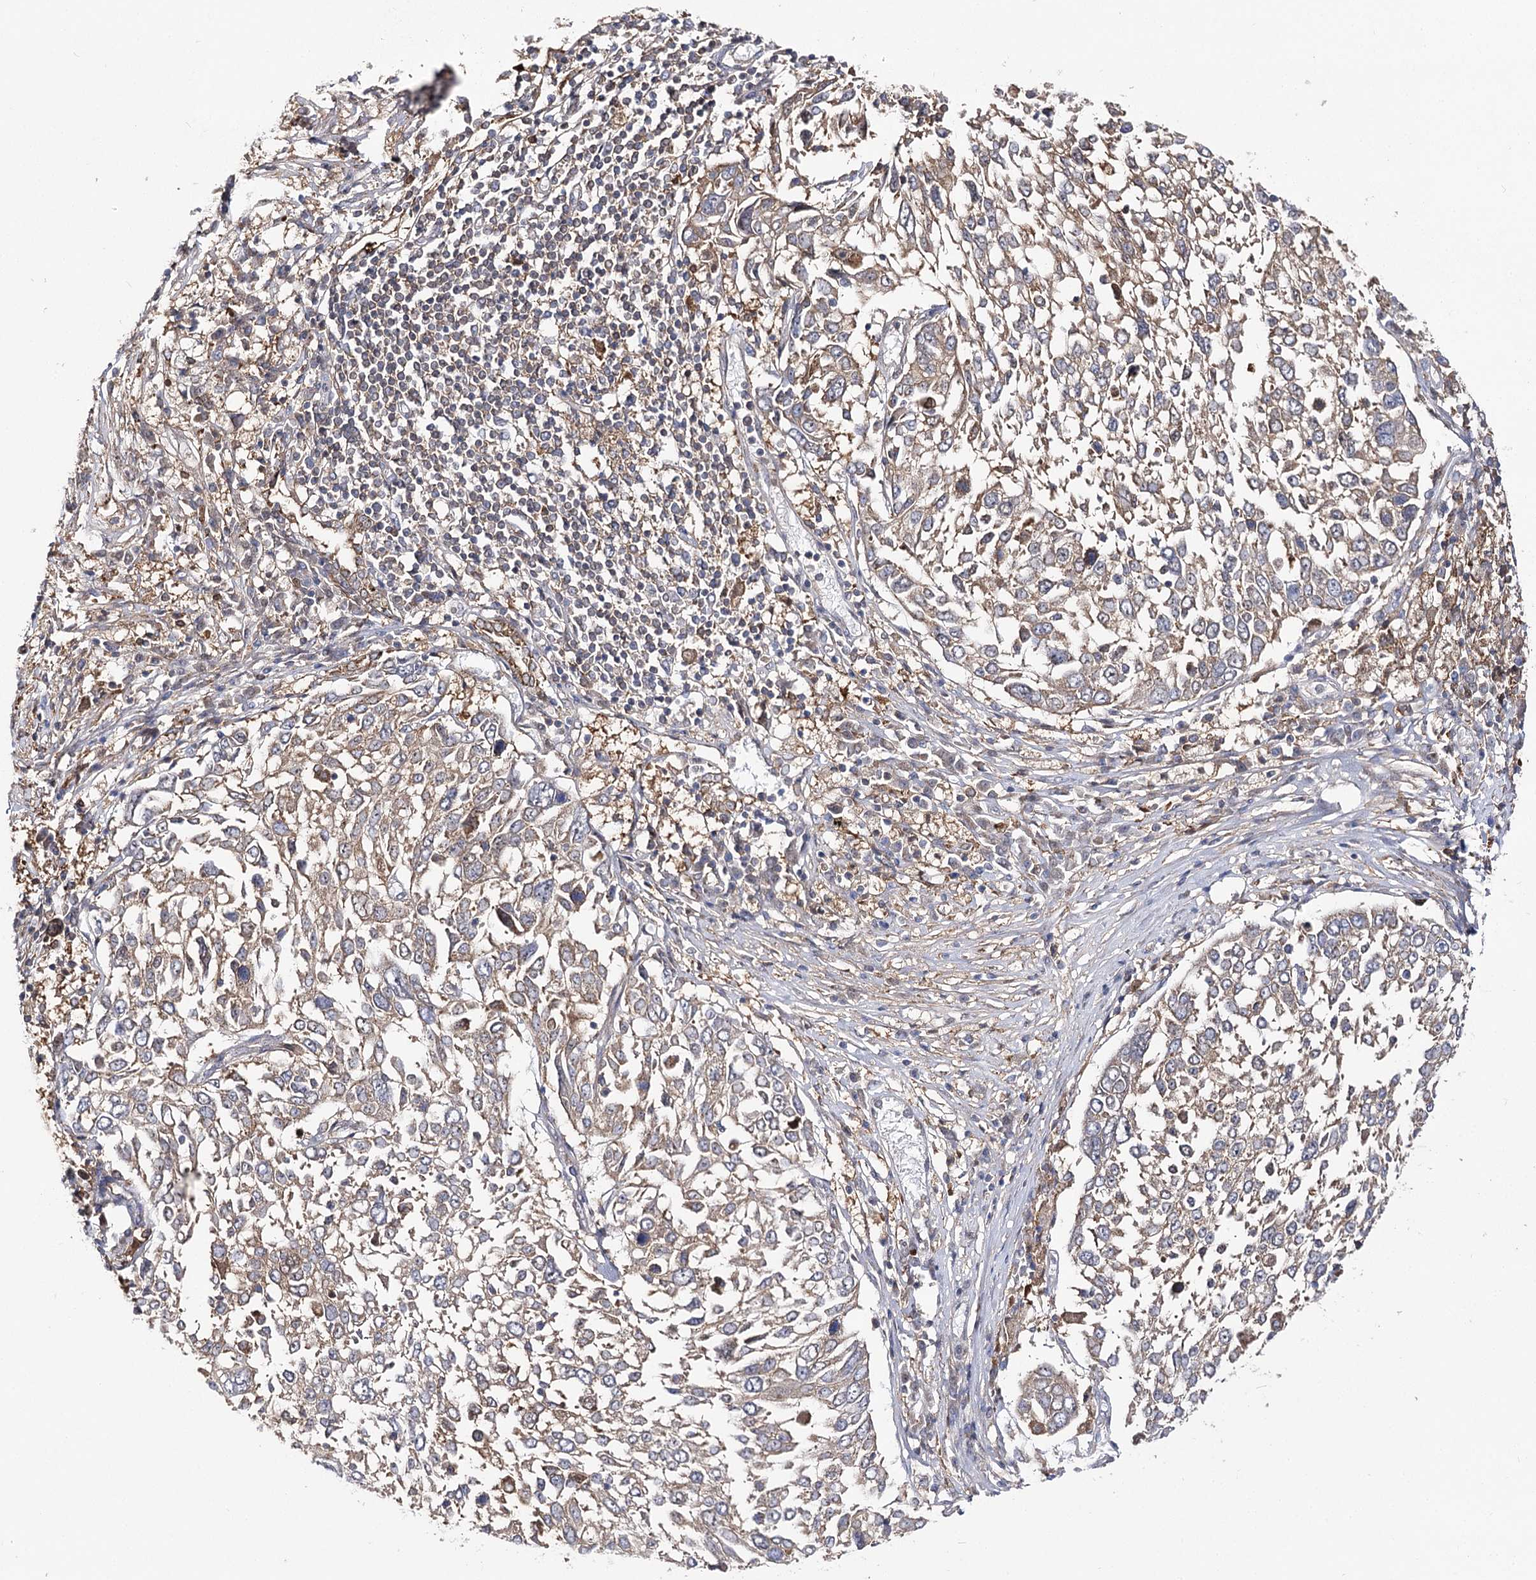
{"staining": {"intensity": "weak", "quantity": "25%-75%", "location": "cytoplasmic/membranous"}, "tissue": "lung cancer", "cell_type": "Tumor cells", "image_type": "cancer", "snomed": [{"axis": "morphology", "description": "Squamous cell carcinoma, NOS"}, {"axis": "topography", "description": "Lung"}], "caption": "Weak cytoplasmic/membranous positivity for a protein is identified in about 25%-75% of tumor cells of lung squamous cell carcinoma using immunohistochemistry.", "gene": "UGP2", "patient": {"sex": "male", "age": 65}}